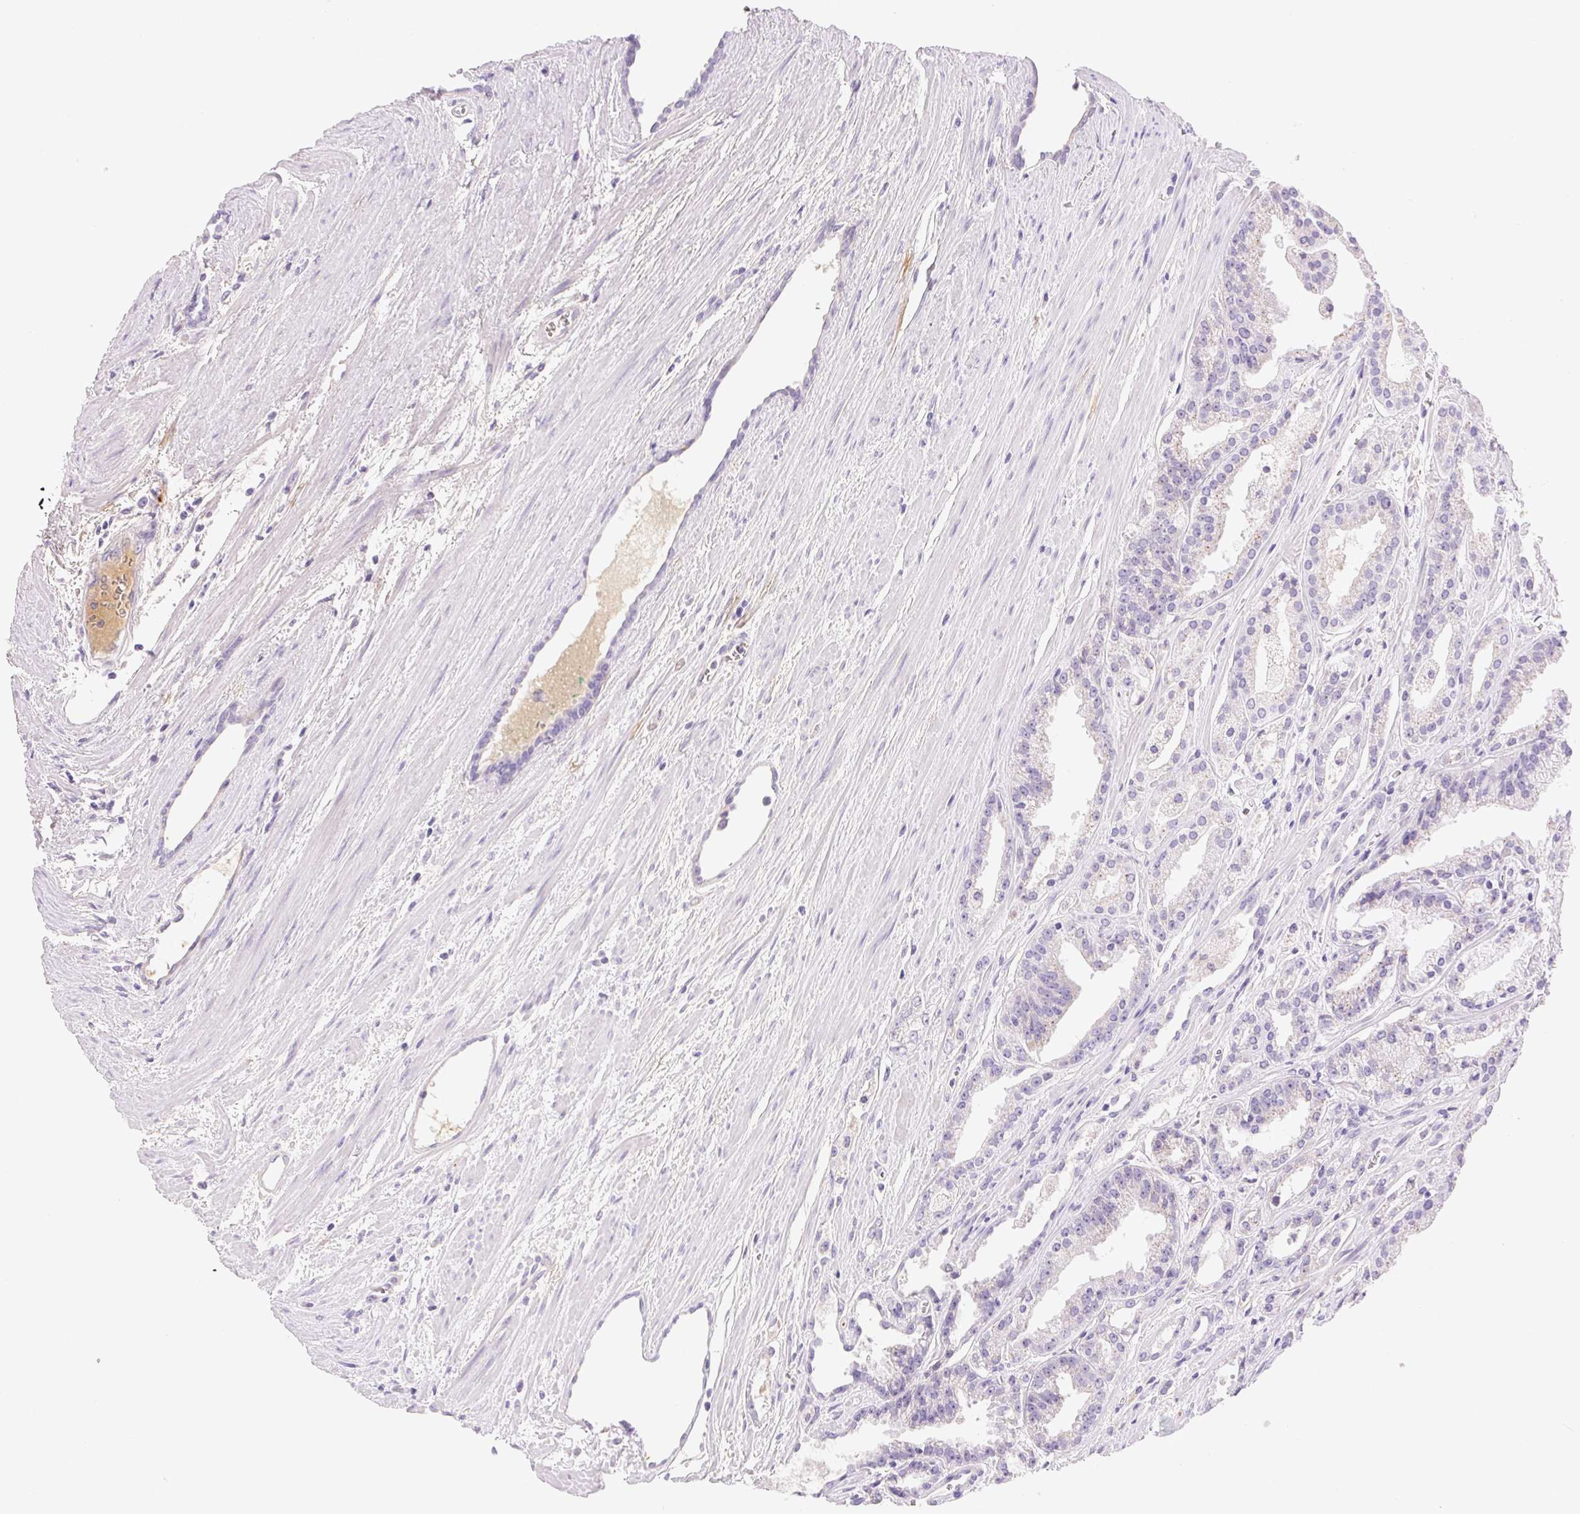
{"staining": {"intensity": "negative", "quantity": "none", "location": "none"}, "tissue": "prostate cancer", "cell_type": "Tumor cells", "image_type": "cancer", "snomed": [{"axis": "morphology", "description": "Adenocarcinoma, High grade"}, {"axis": "topography", "description": "Prostate"}], "caption": "Prostate cancer (adenocarcinoma (high-grade)) was stained to show a protein in brown. There is no significant positivity in tumor cells. The staining was performed using DAB (3,3'-diaminobenzidine) to visualize the protein expression in brown, while the nuclei were stained in blue with hematoxylin (Magnification: 20x).", "gene": "FGA", "patient": {"sex": "male", "age": 68}}